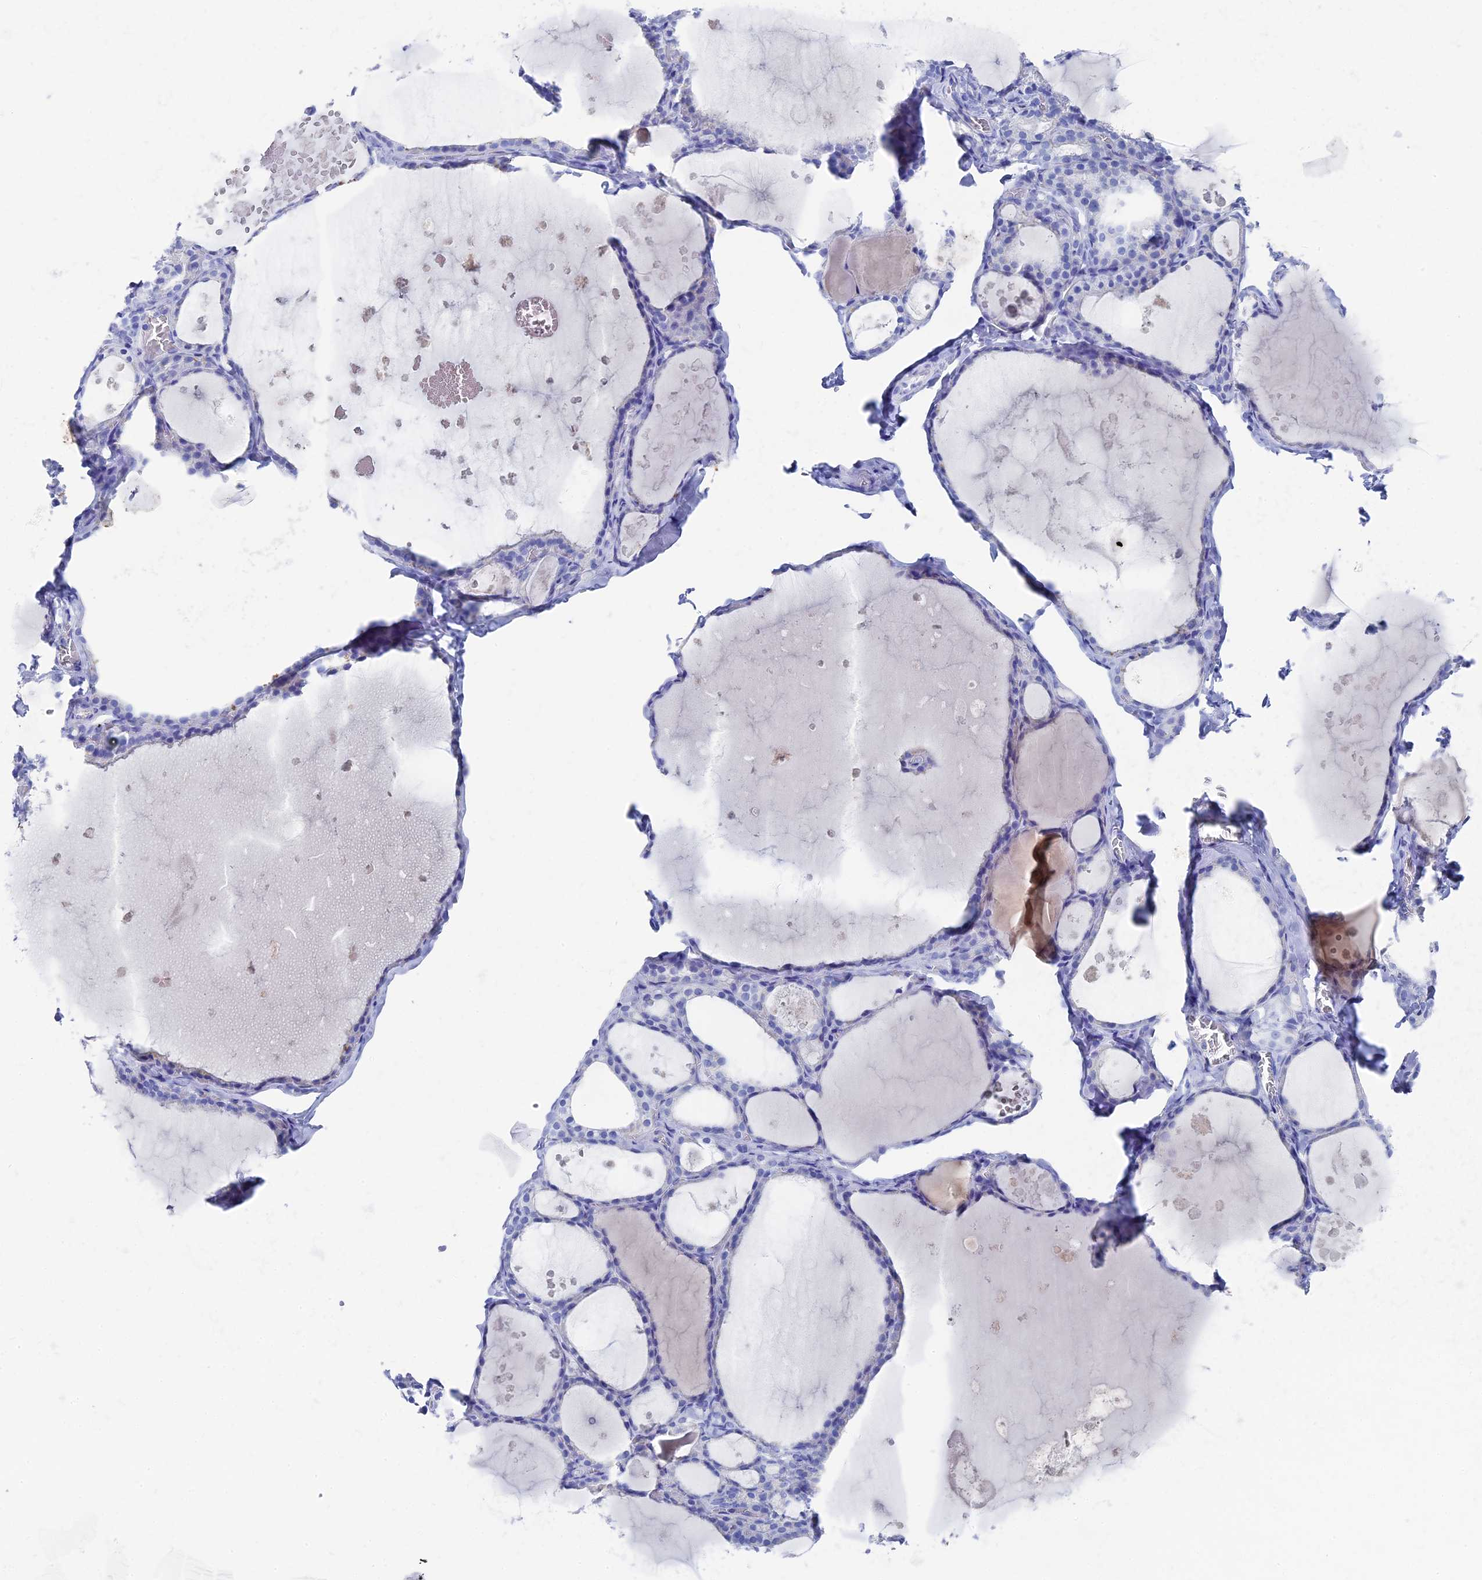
{"staining": {"intensity": "negative", "quantity": "none", "location": "none"}, "tissue": "thyroid gland", "cell_type": "Glandular cells", "image_type": "normal", "snomed": [{"axis": "morphology", "description": "Normal tissue, NOS"}, {"axis": "topography", "description": "Thyroid gland"}], "caption": "Immunohistochemistry (IHC) photomicrograph of benign human thyroid gland stained for a protein (brown), which shows no staining in glandular cells.", "gene": "UNC119", "patient": {"sex": "male", "age": 56}}